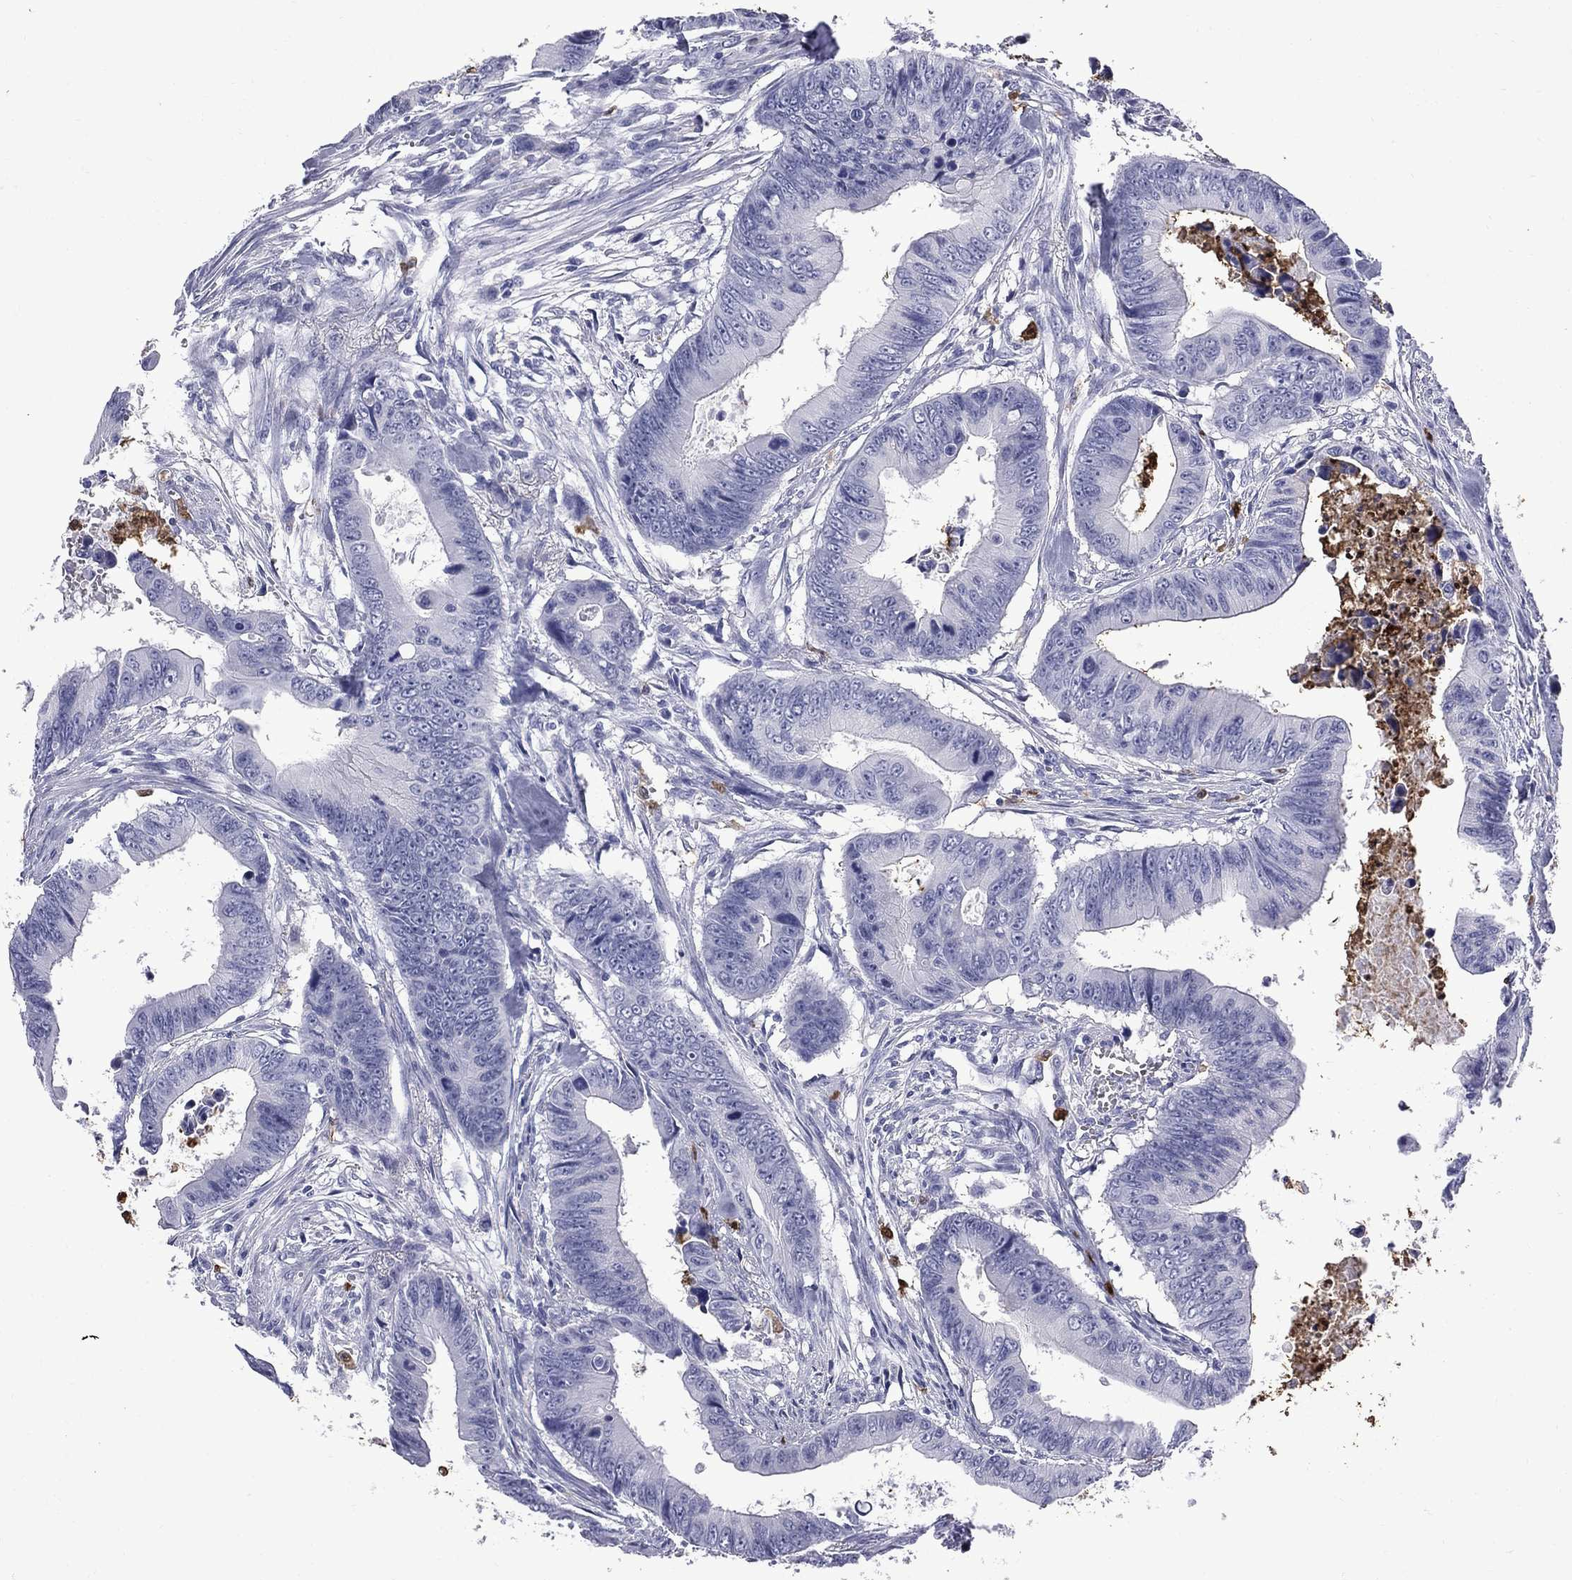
{"staining": {"intensity": "negative", "quantity": "none", "location": "none"}, "tissue": "colorectal cancer", "cell_type": "Tumor cells", "image_type": "cancer", "snomed": [{"axis": "morphology", "description": "Adenocarcinoma, NOS"}, {"axis": "topography", "description": "Colon"}], "caption": "Tumor cells are negative for protein expression in human colorectal adenocarcinoma.", "gene": "TRIM29", "patient": {"sex": "female", "age": 87}}